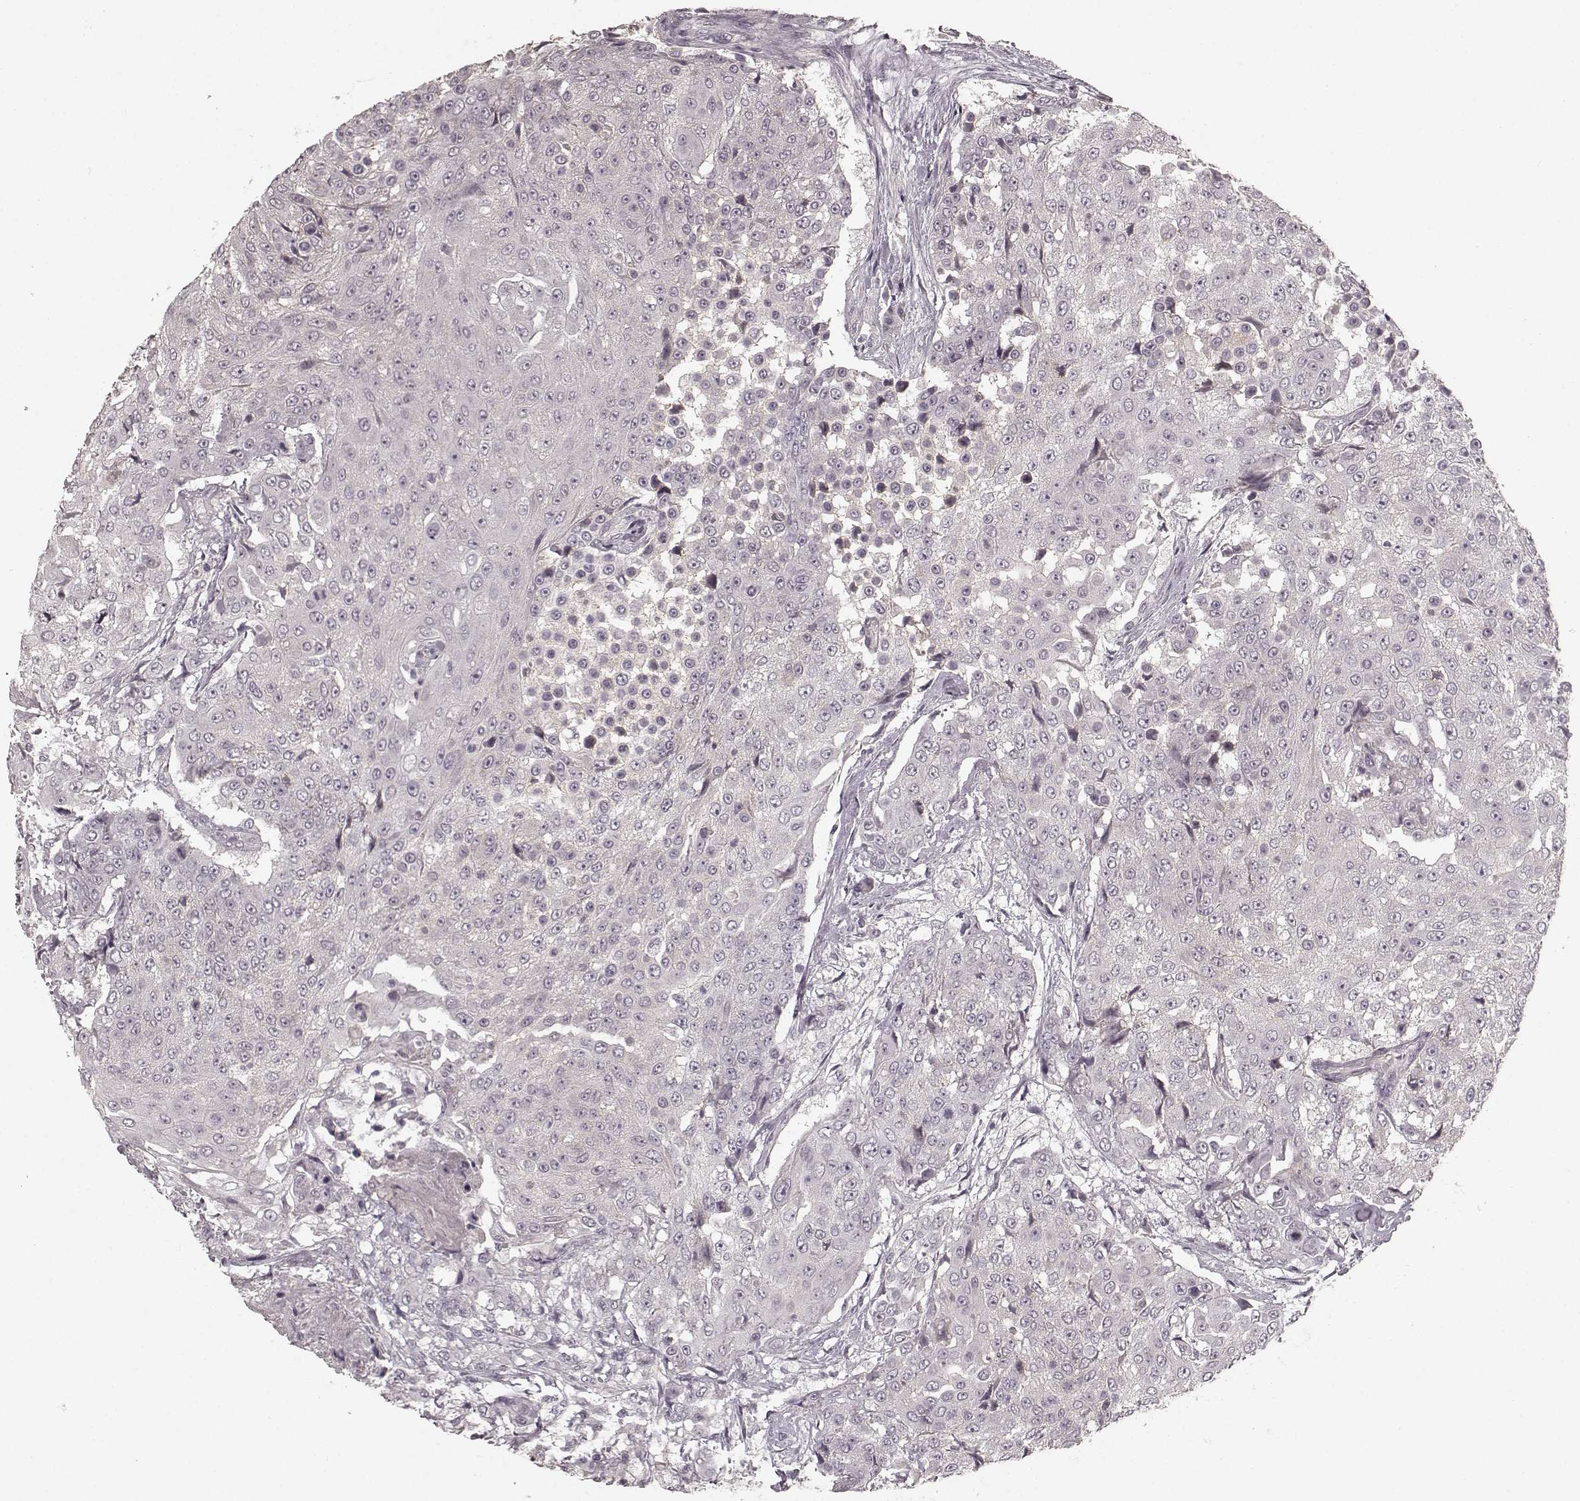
{"staining": {"intensity": "negative", "quantity": "none", "location": "none"}, "tissue": "urothelial cancer", "cell_type": "Tumor cells", "image_type": "cancer", "snomed": [{"axis": "morphology", "description": "Urothelial carcinoma, High grade"}, {"axis": "topography", "description": "Urinary bladder"}], "caption": "Immunohistochemistry micrograph of urothelial cancer stained for a protein (brown), which shows no staining in tumor cells.", "gene": "PRKCE", "patient": {"sex": "female", "age": 63}}